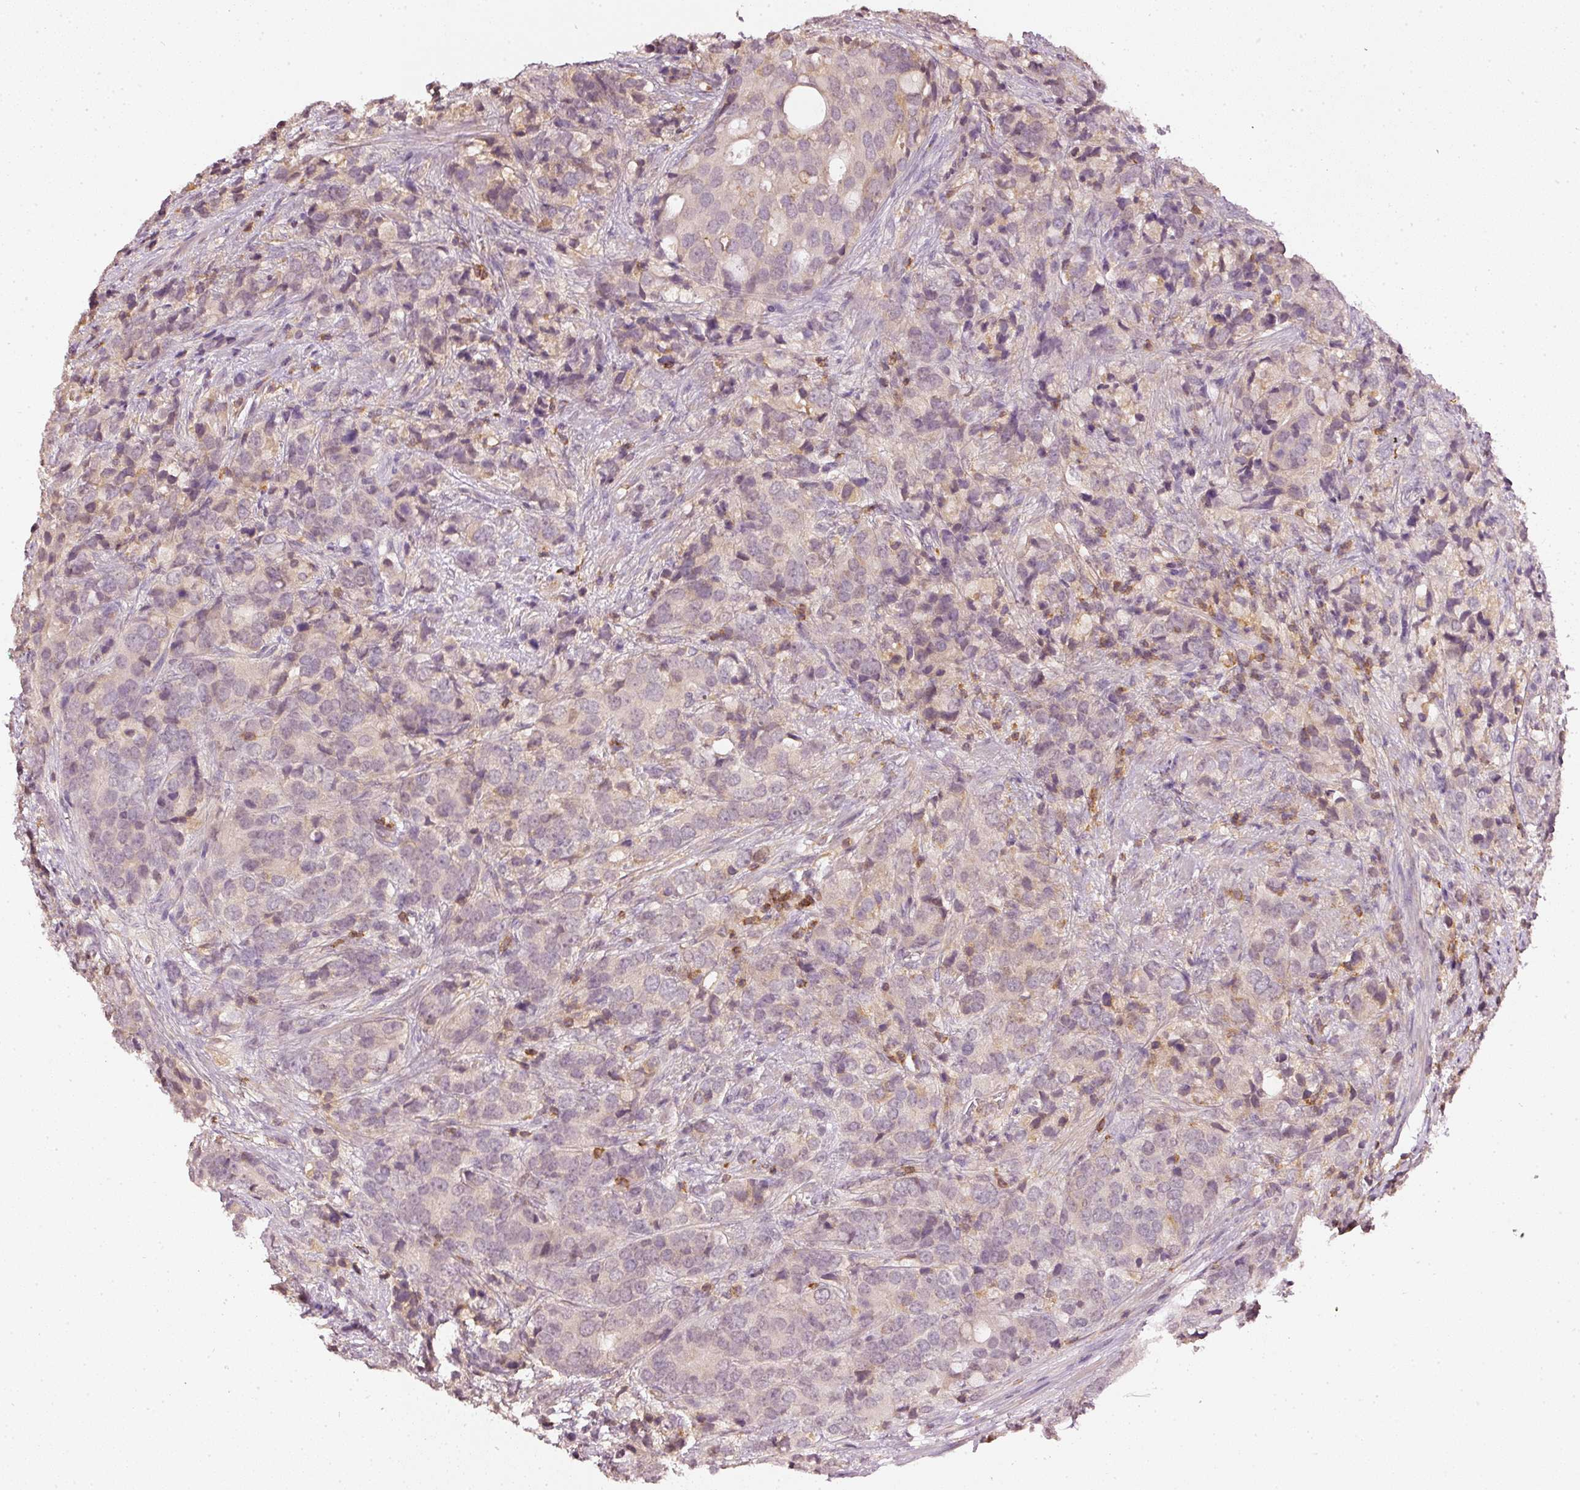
{"staining": {"intensity": "weak", "quantity": "<25%", "location": "cytoplasmic/membranous"}, "tissue": "prostate cancer", "cell_type": "Tumor cells", "image_type": "cancer", "snomed": [{"axis": "morphology", "description": "Adenocarcinoma, High grade"}, {"axis": "topography", "description": "Prostate"}], "caption": "Immunohistochemical staining of human prostate adenocarcinoma (high-grade) displays no significant positivity in tumor cells. (Stains: DAB (3,3'-diaminobenzidine) immunohistochemistry with hematoxylin counter stain, Microscopy: brightfield microscopy at high magnification).", "gene": "EVL", "patient": {"sex": "male", "age": 62}}